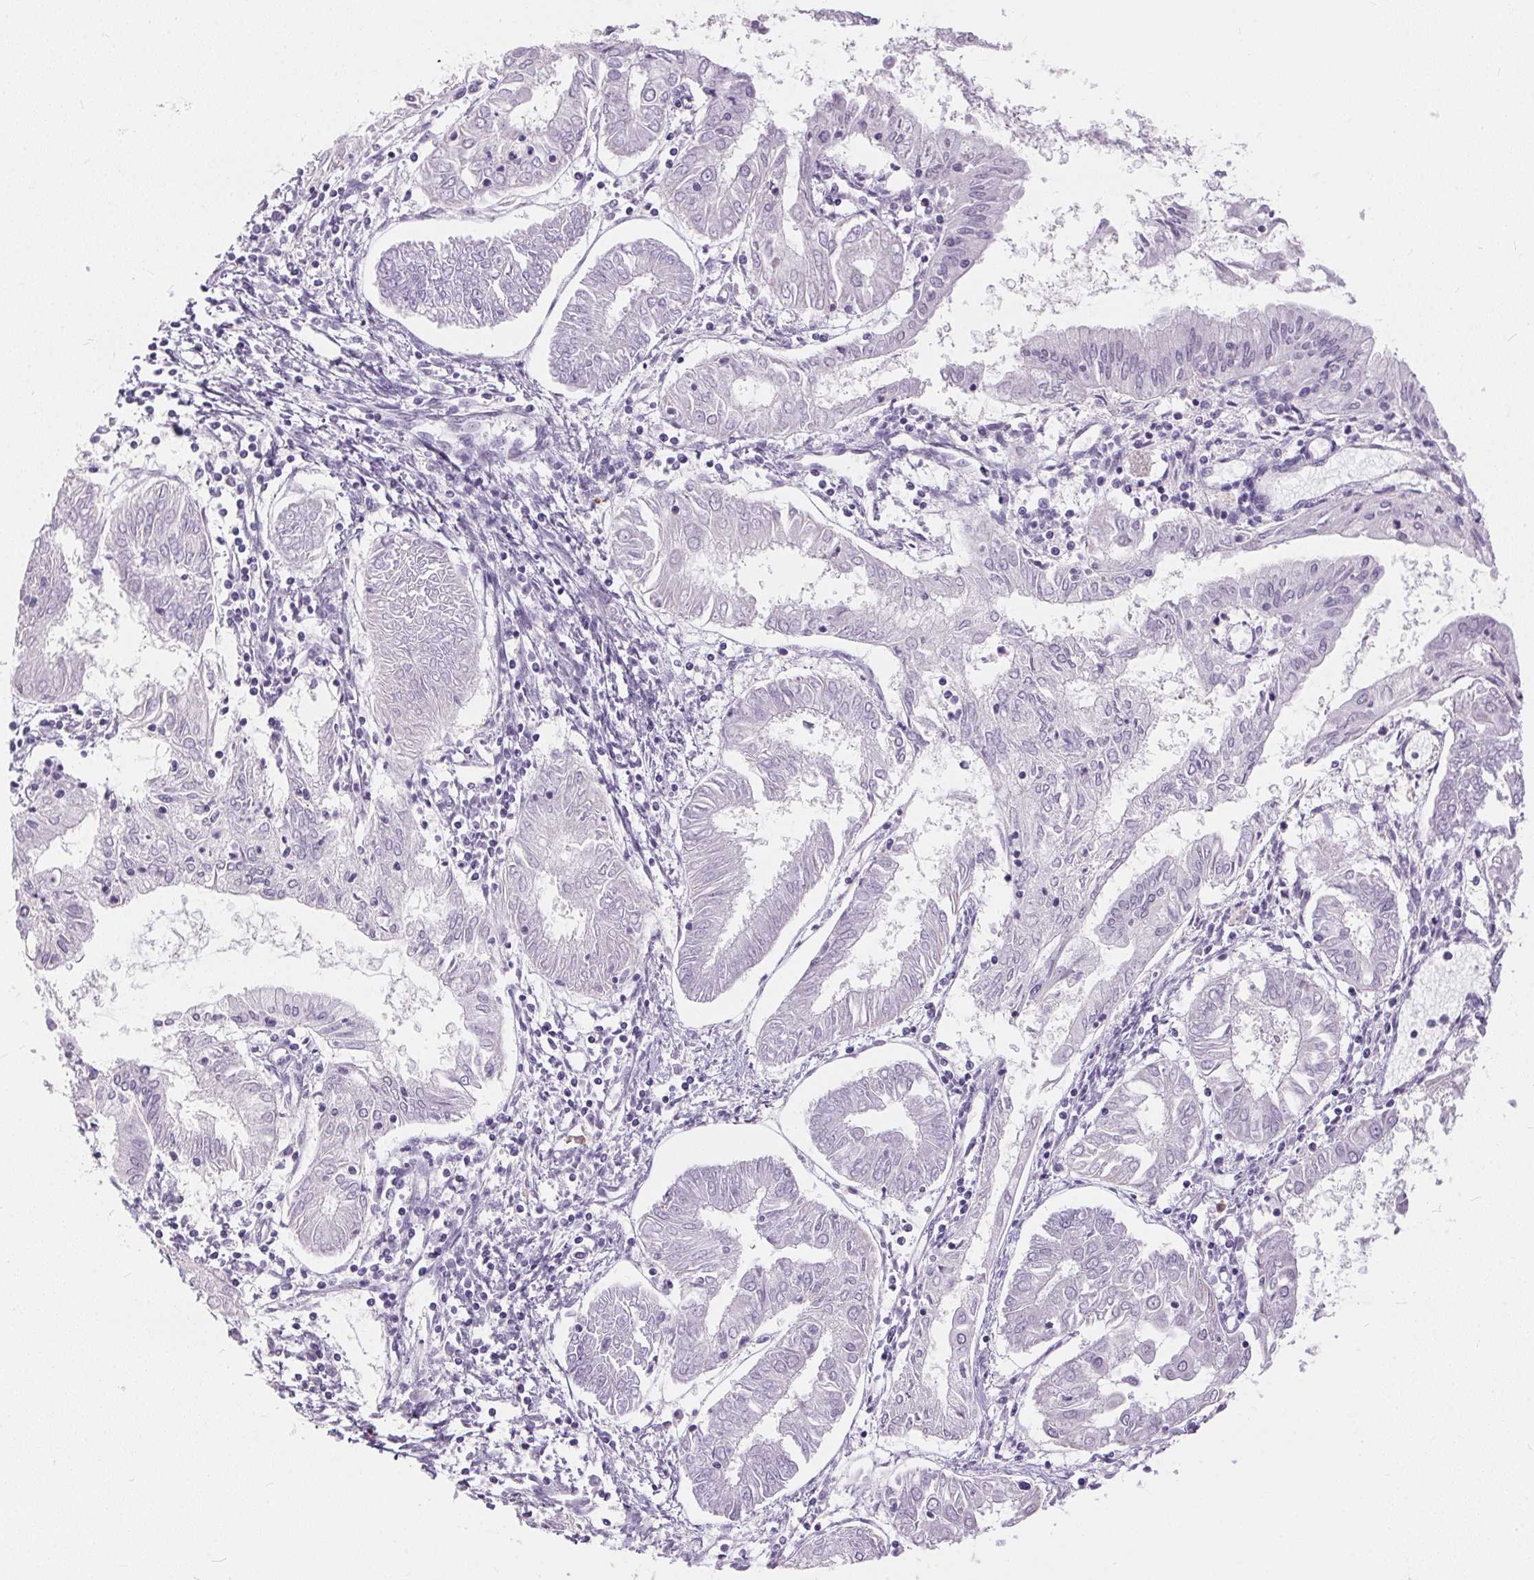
{"staining": {"intensity": "negative", "quantity": "none", "location": "none"}, "tissue": "endometrial cancer", "cell_type": "Tumor cells", "image_type": "cancer", "snomed": [{"axis": "morphology", "description": "Adenocarcinoma, NOS"}, {"axis": "topography", "description": "Endometrium"}], "caption": "Endometrial adenocarcinoma stained for a protein using immunohistochemistry exhibits no expression tumor cells.", "gene": "GBP6", "patient": {"sex": "female", "age": 68}}